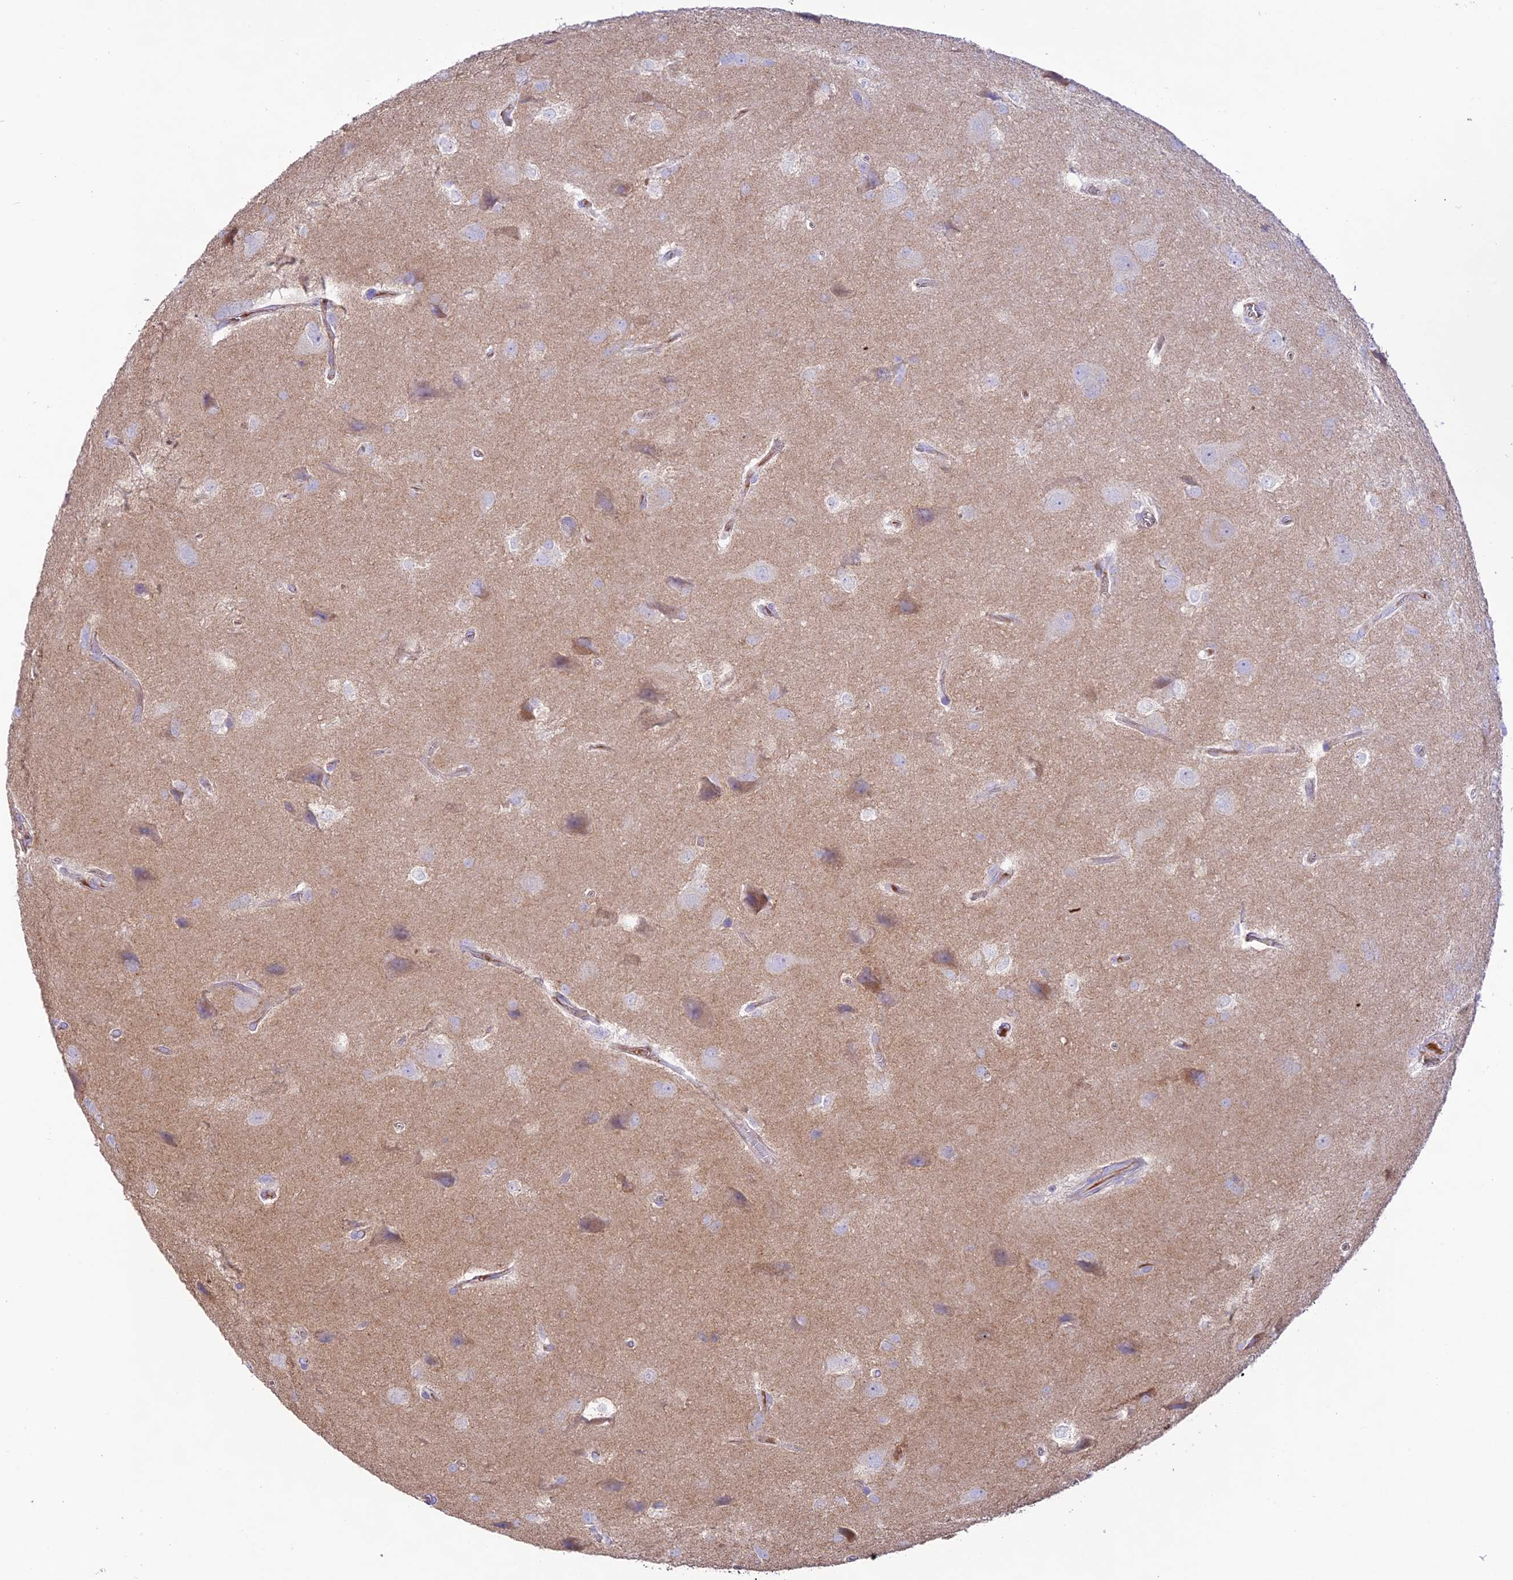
{"staining": {"intensity": "negative", "quantity": "none", "location": "none"}, "tissue": "glioma", "cell_type": "Tumor cells", "image_type": "cancer", "snomed": [{"axis": "morphology", "description": "Glioma, malignant, Low grade"}, {"axis": "topography", "description": "Brain"}], "caption": "The micrograph reveals no significant staining in tumor cells of low-grade glioma (malignant).", "gene": "NLRP9", "patient": {"sex": "male", "age": 66}}